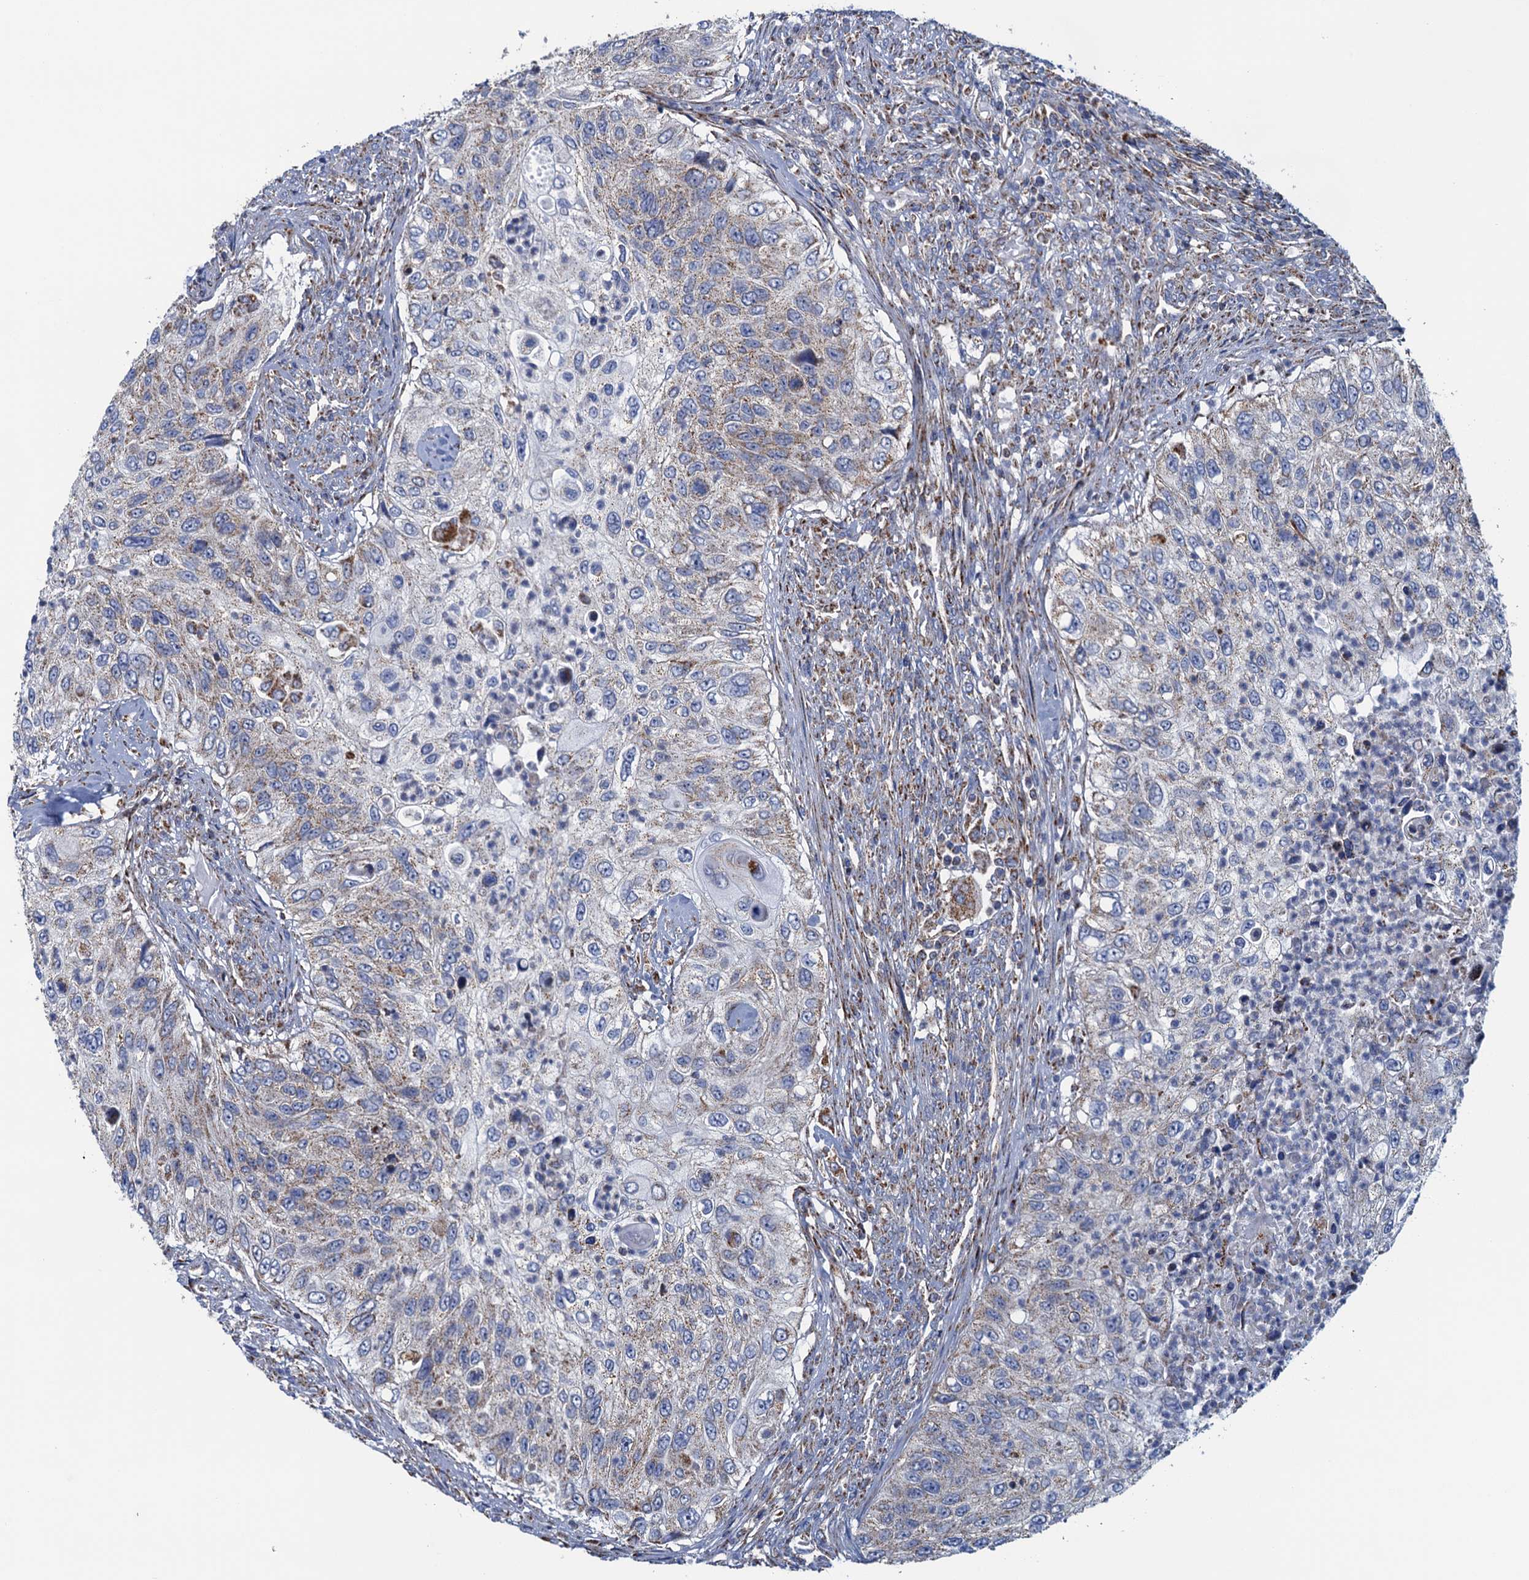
{"staining": {"intensity": "weak", "quantity": "25%-75%", "location": "cytoplasmic/membranous"}, "tissue": "urothelial cancer", "cell_type": "Tumor cells", "image_type": "cancer", "snomed": [{"axis": "morphology", "description": "Urothelial carcinoma, High grade"}, {"axis": "topography", "description": "Urinary bladder"}], "caption": "A high-resolution image shows immunohistochemistry staining of high-grade urothelial carcinoma, which shows weak cytoplasmic/membranous positivity in about 25%-75% of tumor cells. The protein is stained brown, and the nuclei are stained in blue (DAB (3,3'-diaminobenzidine) IHC with brightfield microscopy, high magnification).", "gene": "GTPBP3", "patient": {"sex": "female", "age": 60}}